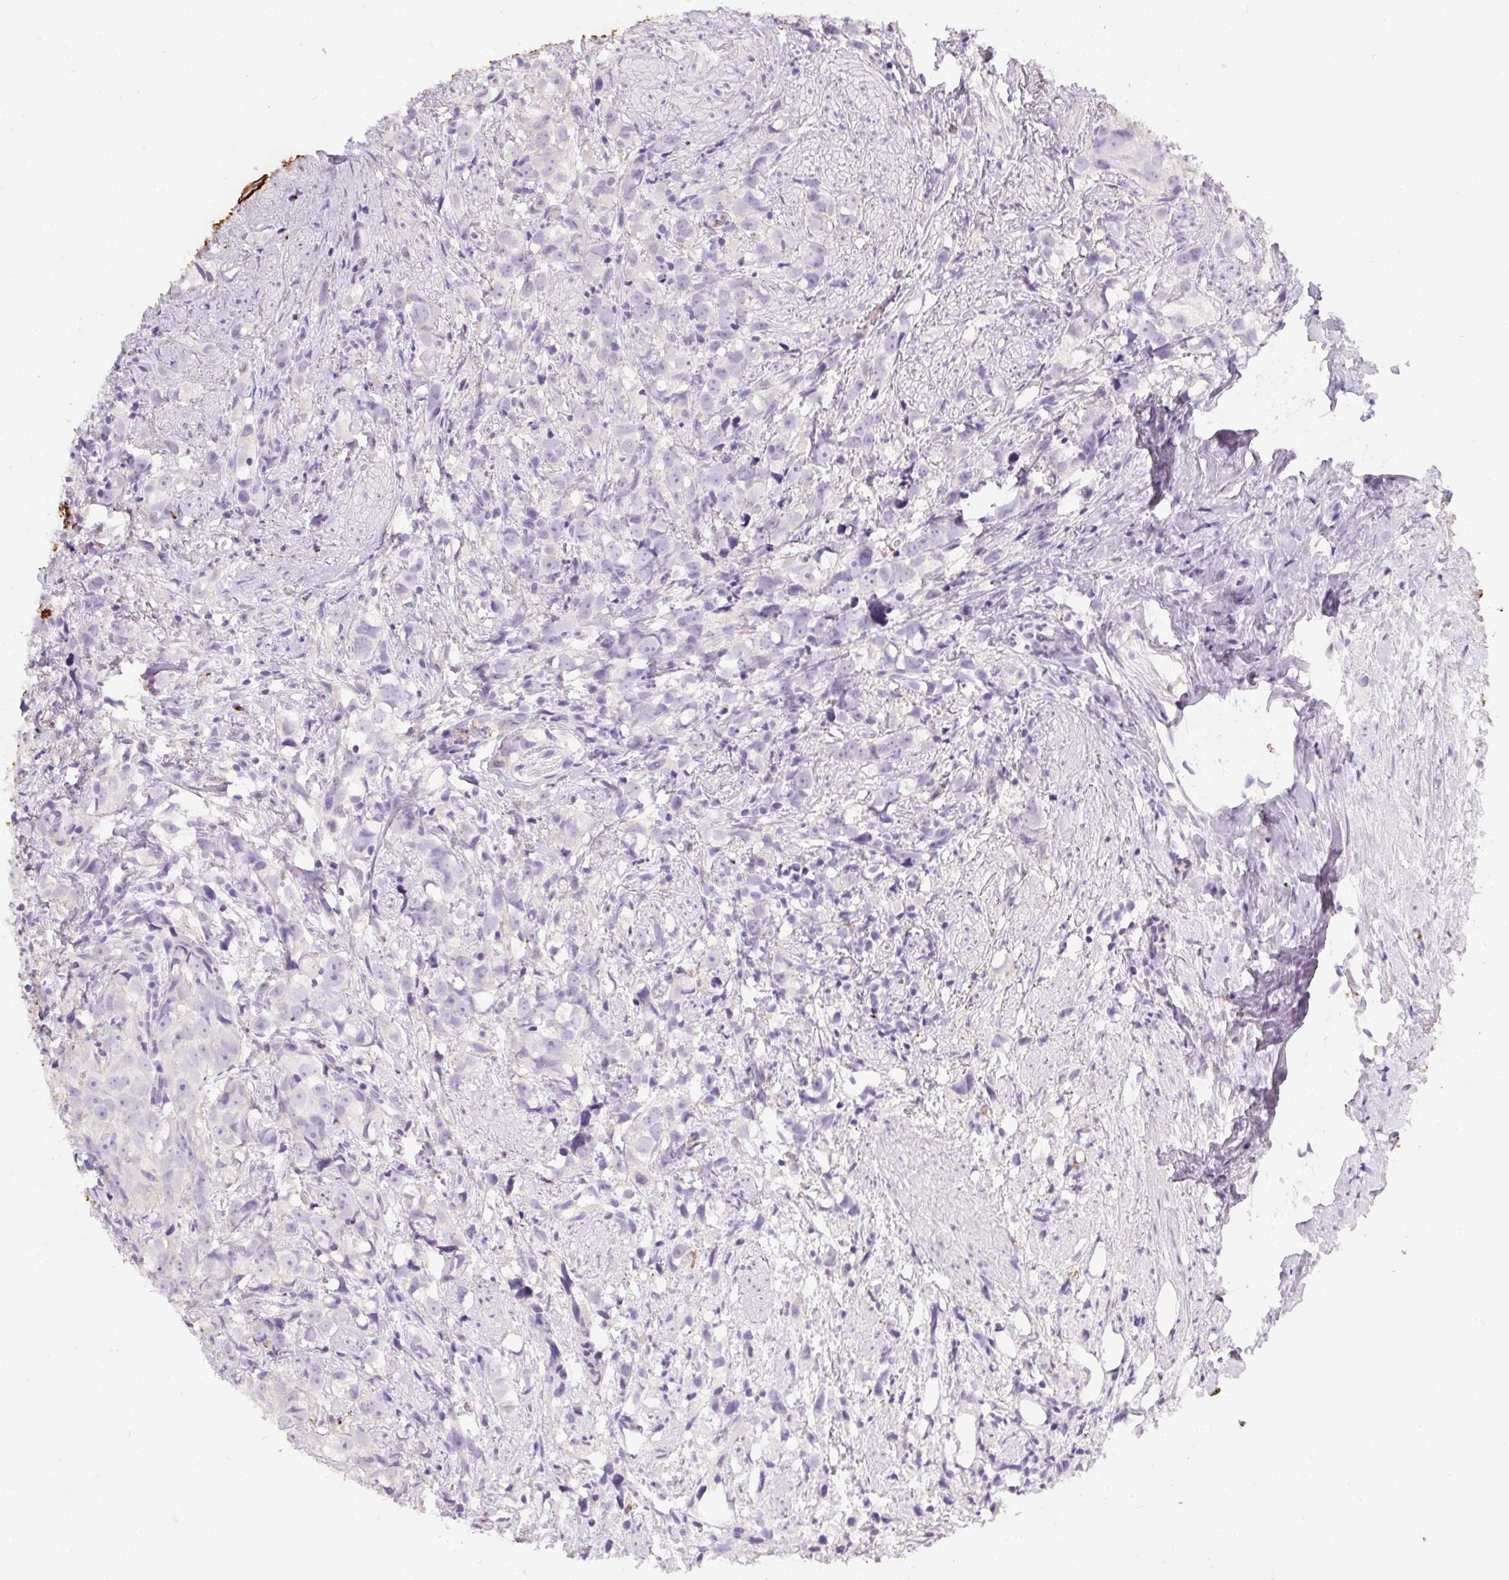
{"staining": {"intensity": "negative", "quantity": "none", "location": "none"}, "tissue": "prostate cancer", "cell_type": "Tumor cells", "image_type": "cancer", "snomed": [{"axis": "morphology", "description": "Adenocarcinoma, High grade"}, {"axis": "topography", "description": "Prostate"}], "caption": "This is an IHC micrograph of prostate adenocarcinoma (high-grade). There is no staining in tumor cells.", "gene": "DCD", "patient": {"sex": "male", "age": 68}}